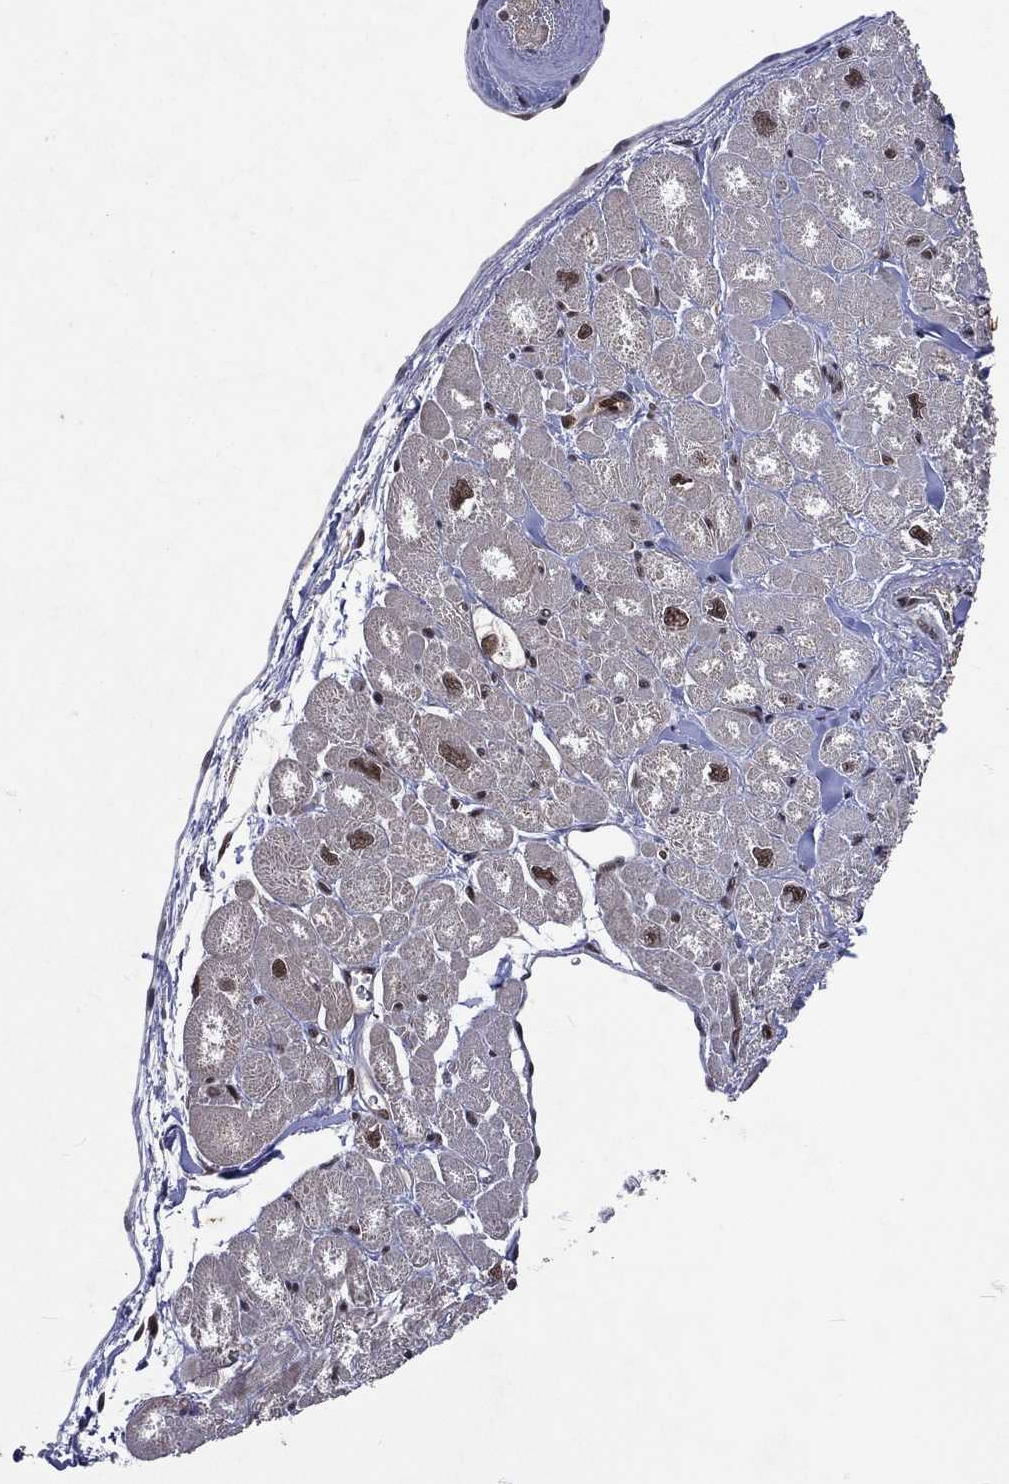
{"staining": {"intensity": "moderate", "quantity": "<25%", "location": "nuclear"}, "tissue": "heart muscle", "cell_type": "Cardiomyocytes", "image_type": "normal", "snomed": [{"axis": "morphology", "description": "Normal tissue, NOS"}, {"axis": "topography", "description": "Heart"}], "caption": "IHC (DAB) staining of benign heart muscle shows moderate nuclear protein positivity in about <25% of cardiomyocytes. The staining was performed using DAB to visualize the protein expression in brown, while the nuclei were stained in blue with hematoxylin (Magnification: 20x).", "gene": "DMAP1", "patient": {"sex": "male", "age": 55}}